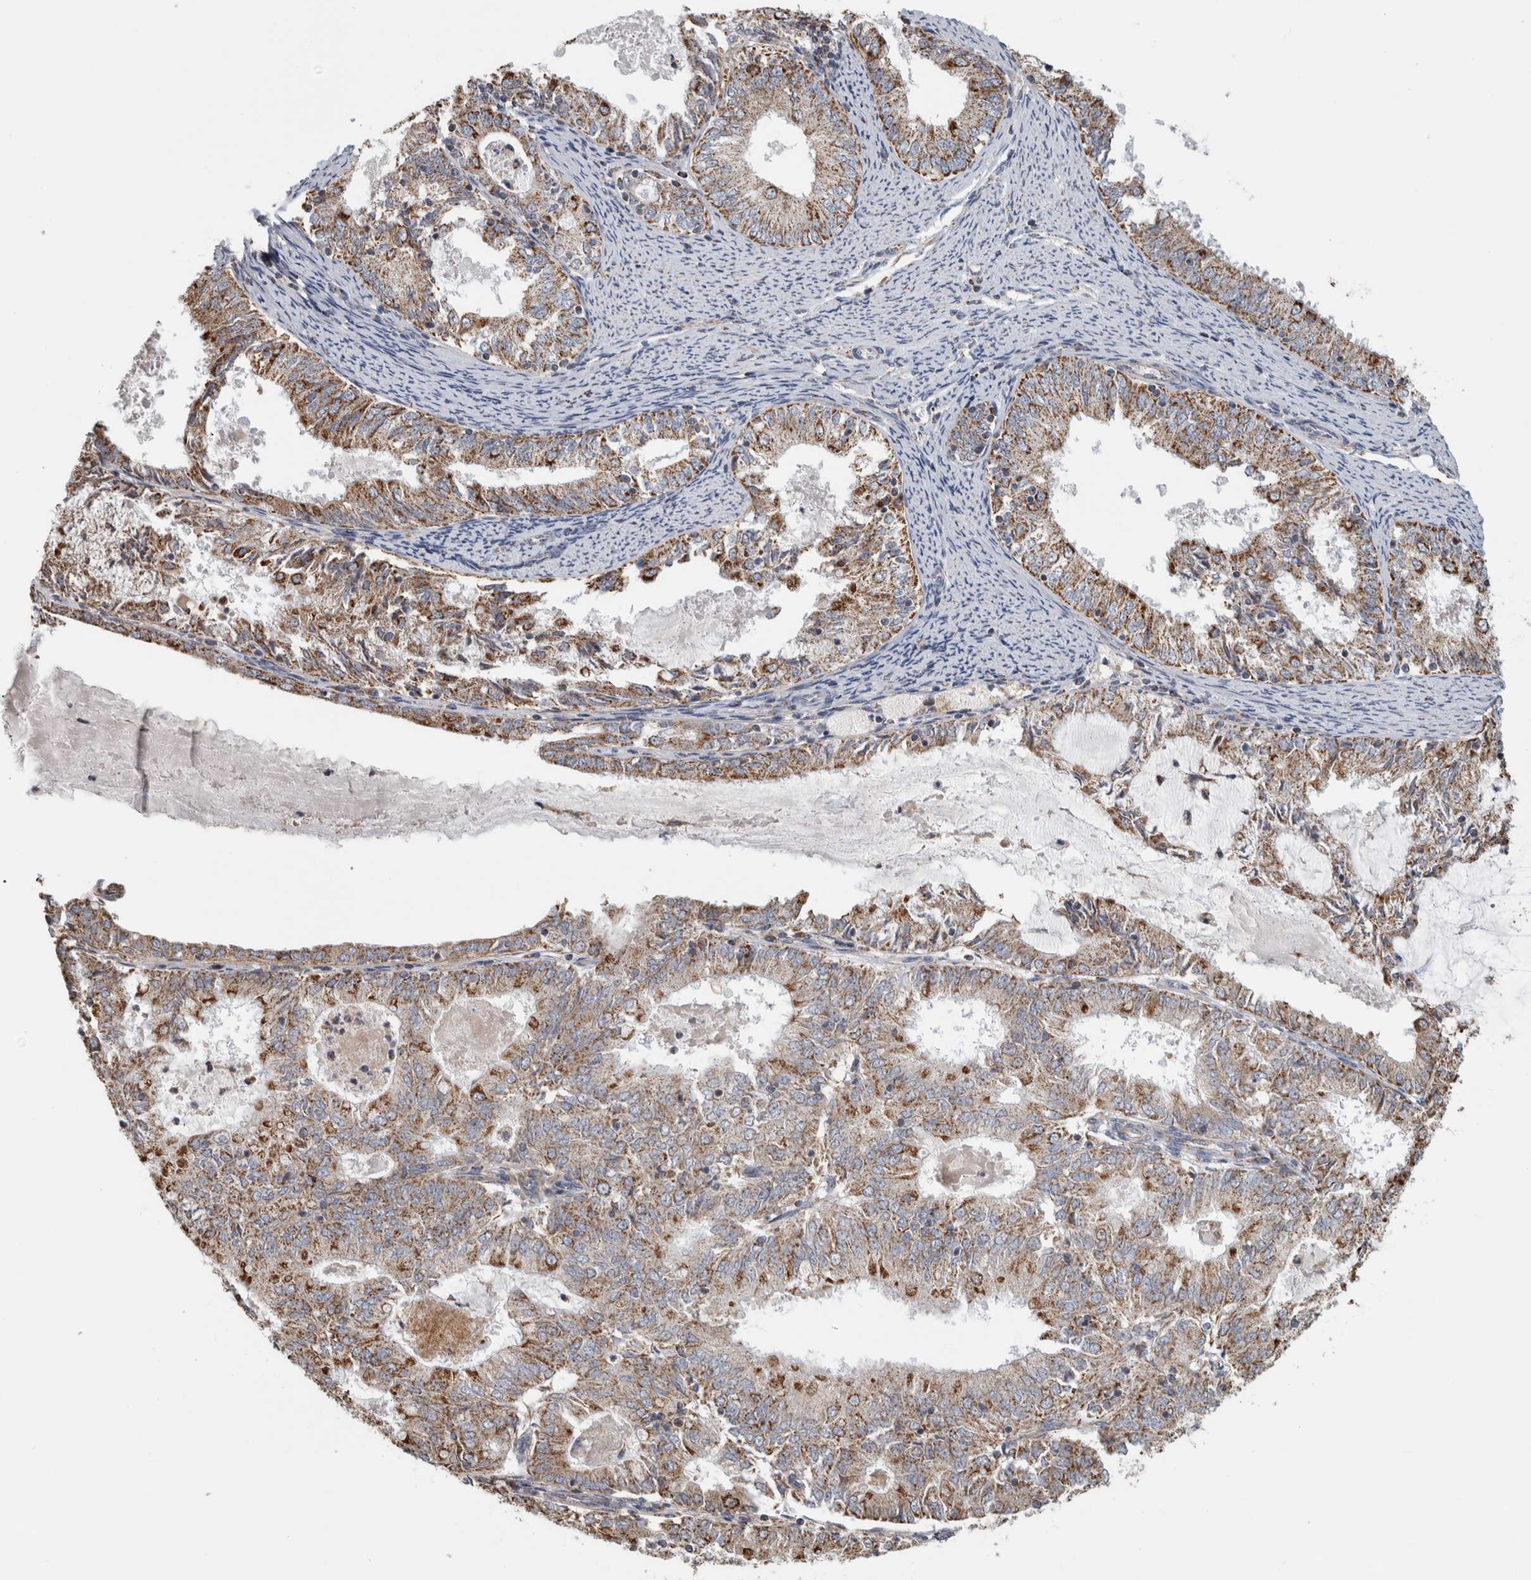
{"staining": {"intensity": "moderate", "quantity": ">75%", "location": "cytoplasmic/membranous"}, "tissue": "endometrial cancer", "cell_type": "Tumor cells", "image_type": "cancer", "snomed": [{"axis": "morphology", "description": "Adenocarcinoma, NOS"}, {"axis": "topography", "description": "Endometrium"}], "caption": "This histopathology image reveals endometrial adenocarcinoma stained with IHC to label a protein in brown. The cytoplasmic/membranous of tumor cells show moderate positivity for the protein. Nuclei are counter-stained blue.", "gene": "ST8SIA1", "patient": {"sex": "female", "age": 57}}